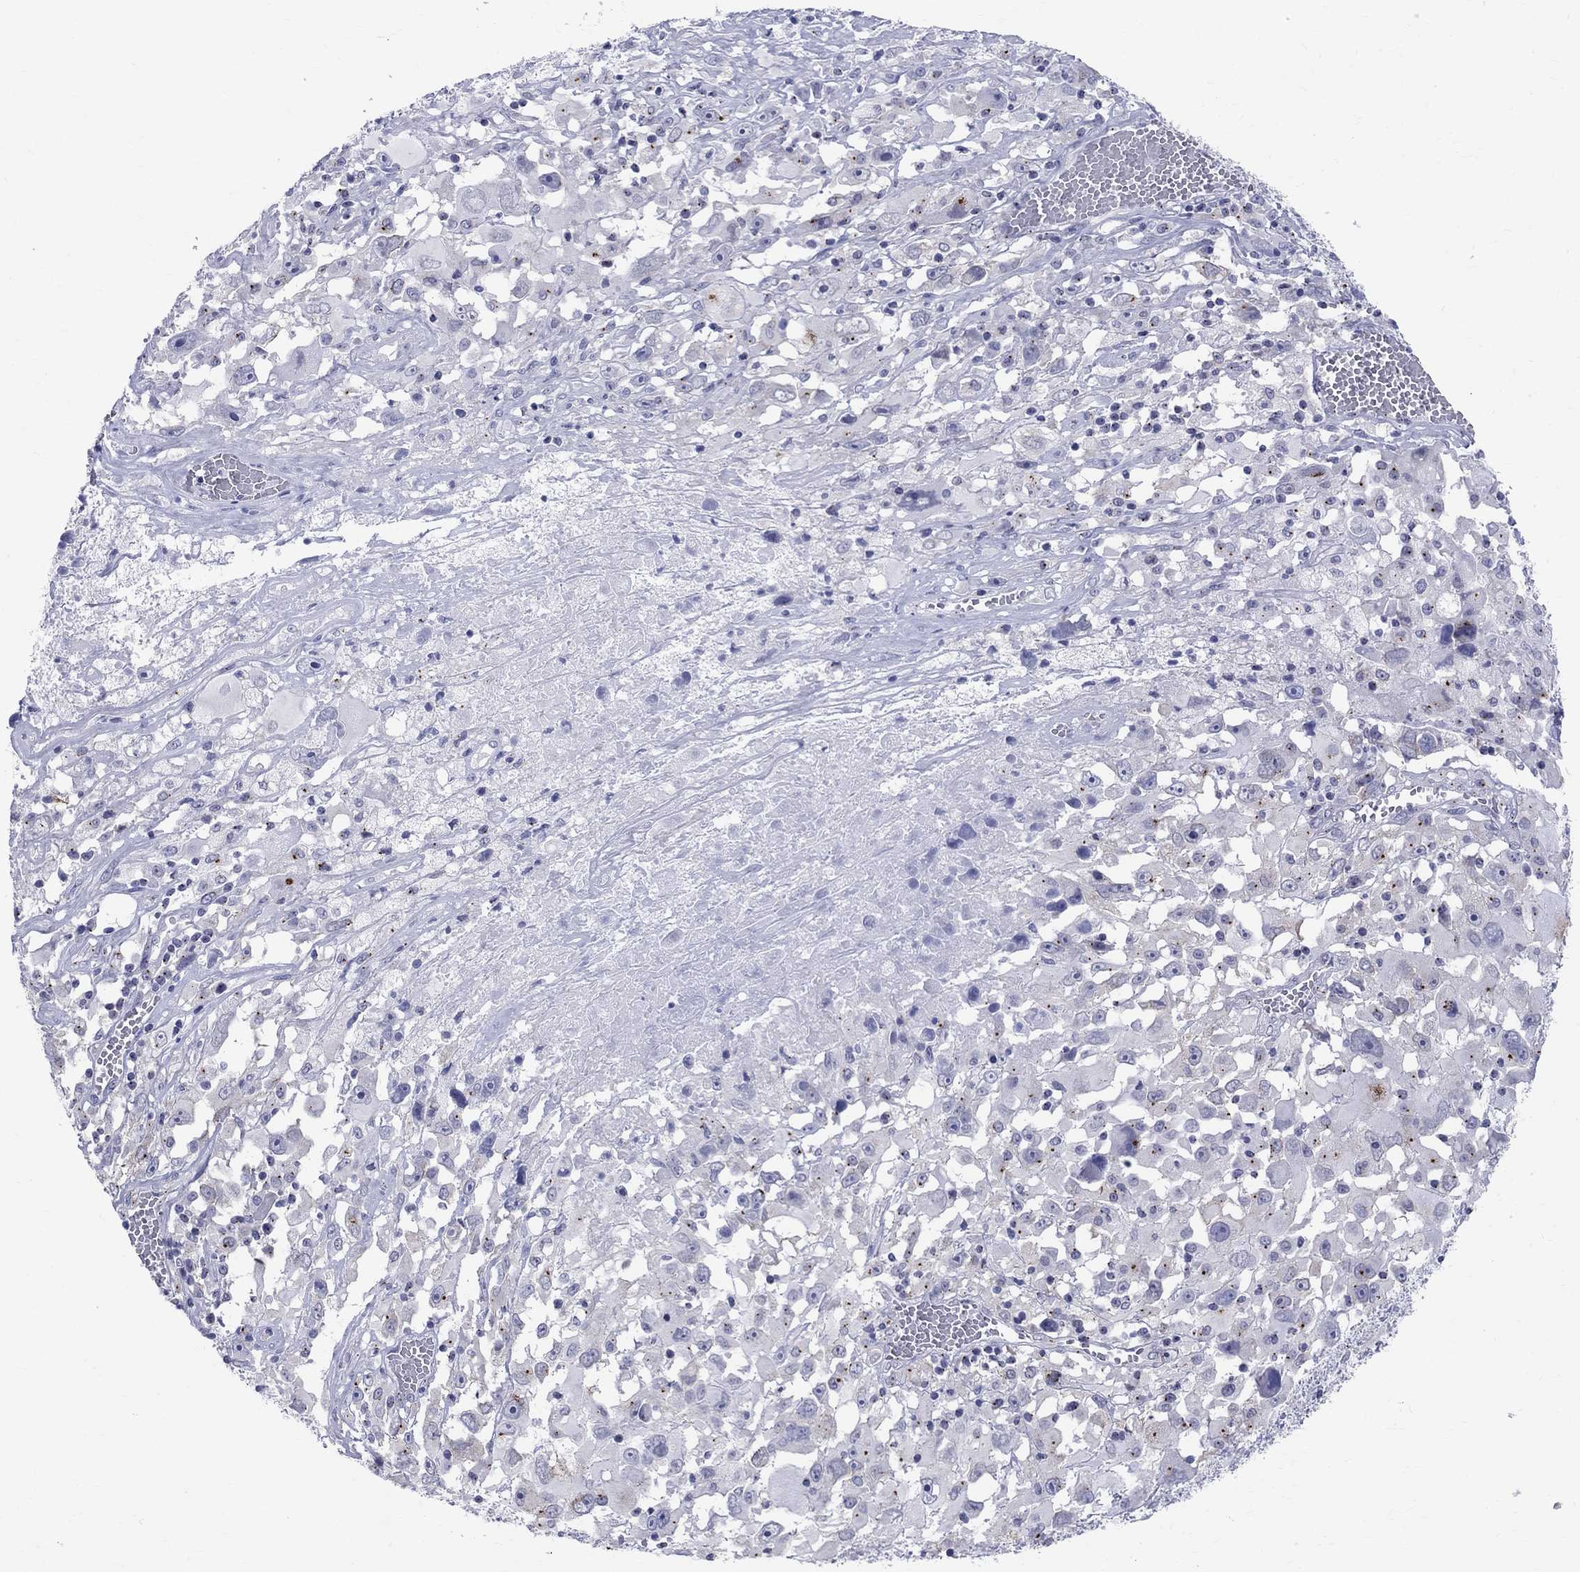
{"staining": {"intensity": "negative", "quantity": "none", "location": "none"}, "tissue": "melanoma", "cell_type": "Tumor cells", "image_type": "cancer", "snomed": [{"axis": "morphology", "description": "Malignant melanoma, Metastatic site"}, {"axis": "topography", "description": "Soft tissue"}], "caption": "This is an immunohistochemistry (IHC) photomicrograph of human melanoma. There is no staining in tumor cells.", "gene": "CEP43", "patient": {"sex": "male", "age": 50}}